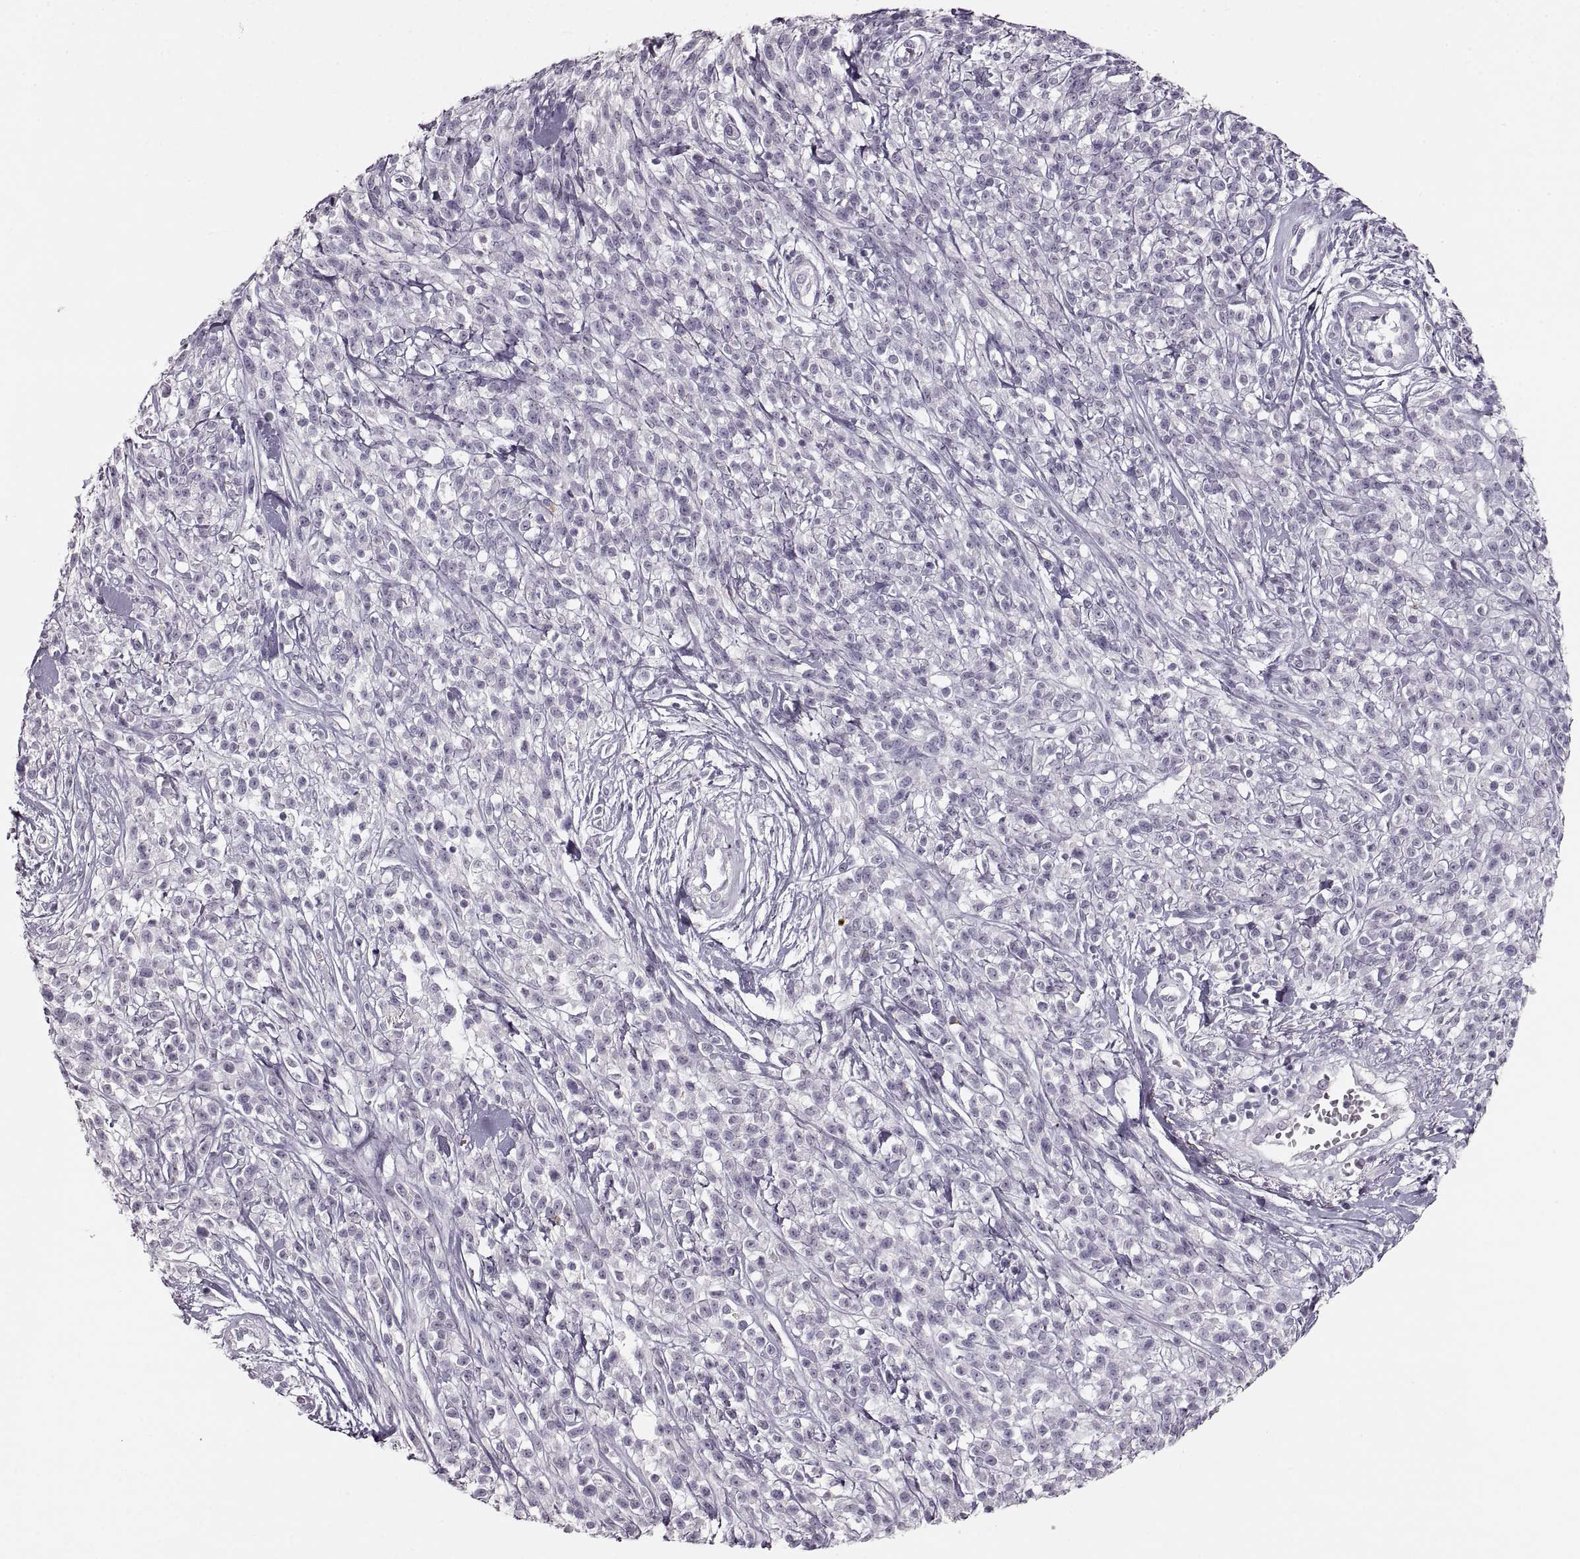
{"staining": {"intensity": "negative", "quantity": "none", "location": "none"}, "tissue": "melanoma", "cell_type": "Tumor cells", "image_type": "cancer", "snomed": [{"axis": "morphology", "description": "Malignant melanoma, NOS"}, {"axis": "topography", "description": "Skin"}, {"axis": "topography", "description": "Skin of trunk"}], "caption": "Image shows no significant protein expression in tumor cells of melanoma.", "gene": "CNTN1", "patient": {"sex": "male", "age": 74}}